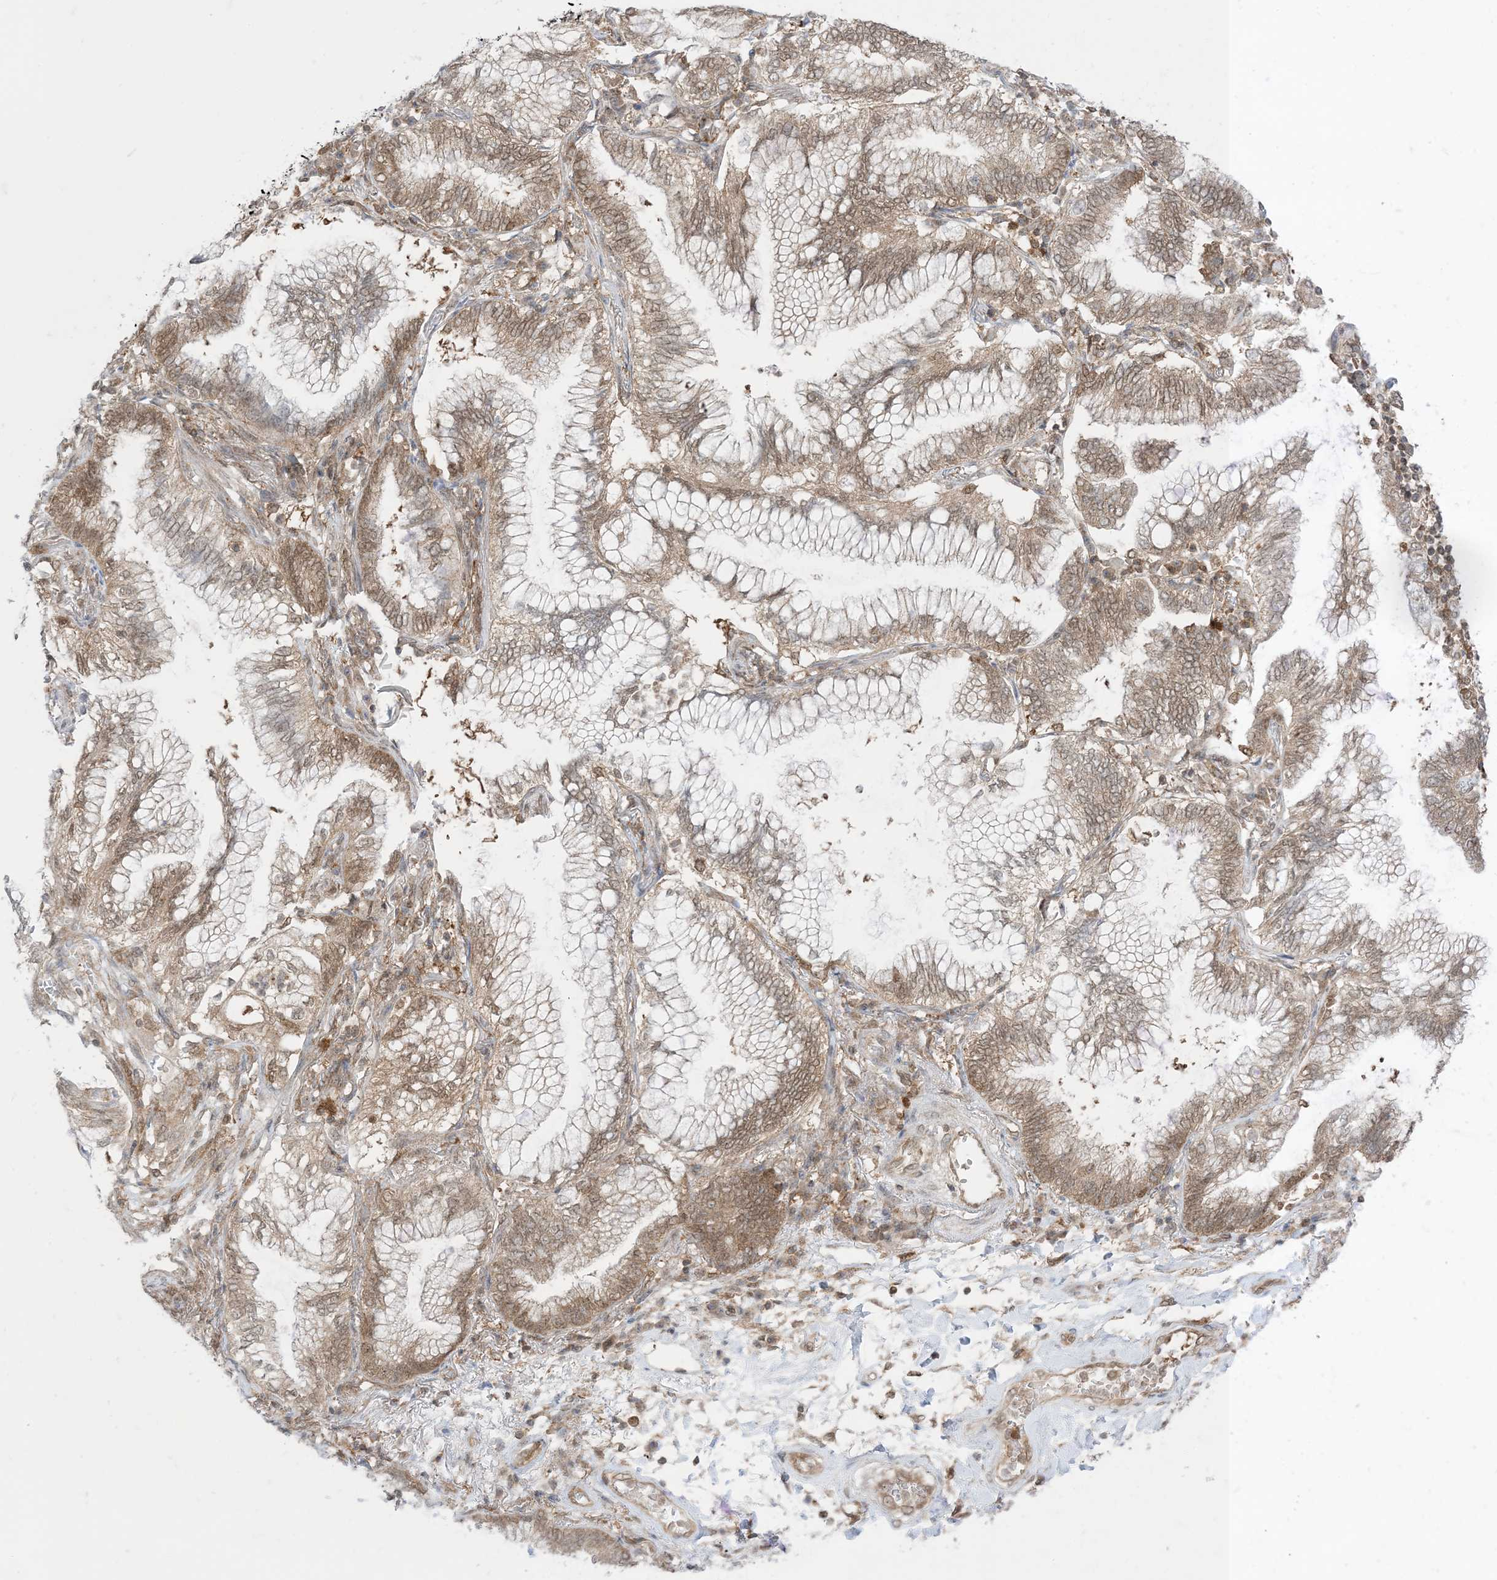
{"staining": {"intensity": "moderate", "quantity": ">75%", "location": "cytoplasmic/membranous"}, "tissue": "lung cancer", "cell_type": "Tumor cells", "image_type": "cancer", "snomed": [{"axis": "morphology", "description": "Adenocarcinoma, NOS"}, {"axis": "topography", "description": "Lung"}], "caption": "Immunohistochemical staining of human lung adenocarcinoma displays medium levels of moderate cytoplasmic/membranous positivity in approximately >75% of tumor cells.", "gene": "PTPA", "patient": {"sex": "female", "age": 70}}